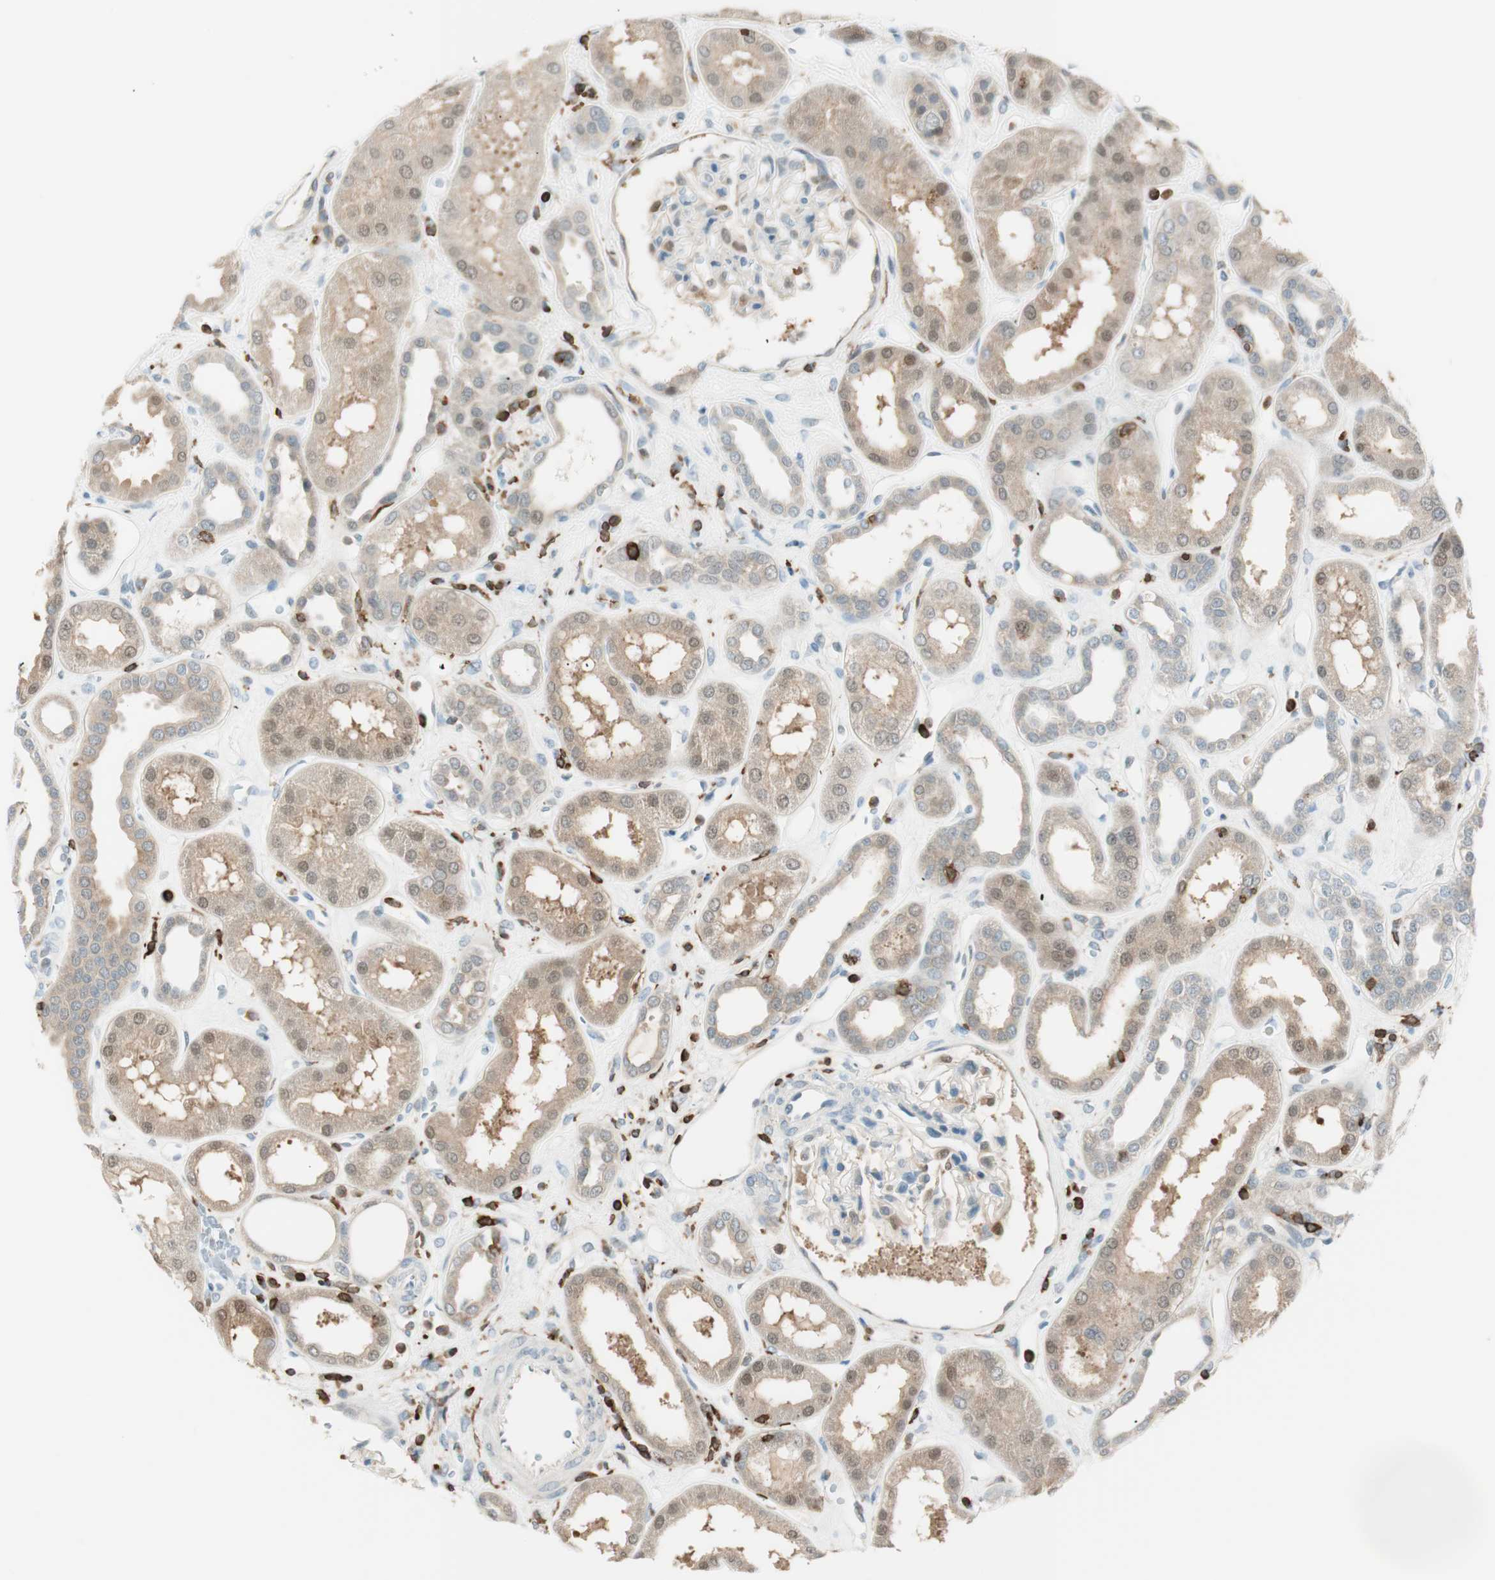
{"staining": {"intensity": "moderate", "quantity": "25%-75%", "location": "cytoplasmic/membranous"}, "tissue": "kidney", "cell_type": "Cells in glomeruli", "image_type": "normal", "snomed": [{"axis": "morphology", "description": "Normal tissue, NOS"}, {"axis": "topography", "description": "Kidney"}], "caption": "A photomicrograph showing moderate cytoplasmic/membranous positivity in about 25%-75% of cells in glomeruli in unremarkable kidney, as visualized by brown immunohistochemical staining.", "gene": "HPGD", "patient": {"sex": "male", "age": 59}}